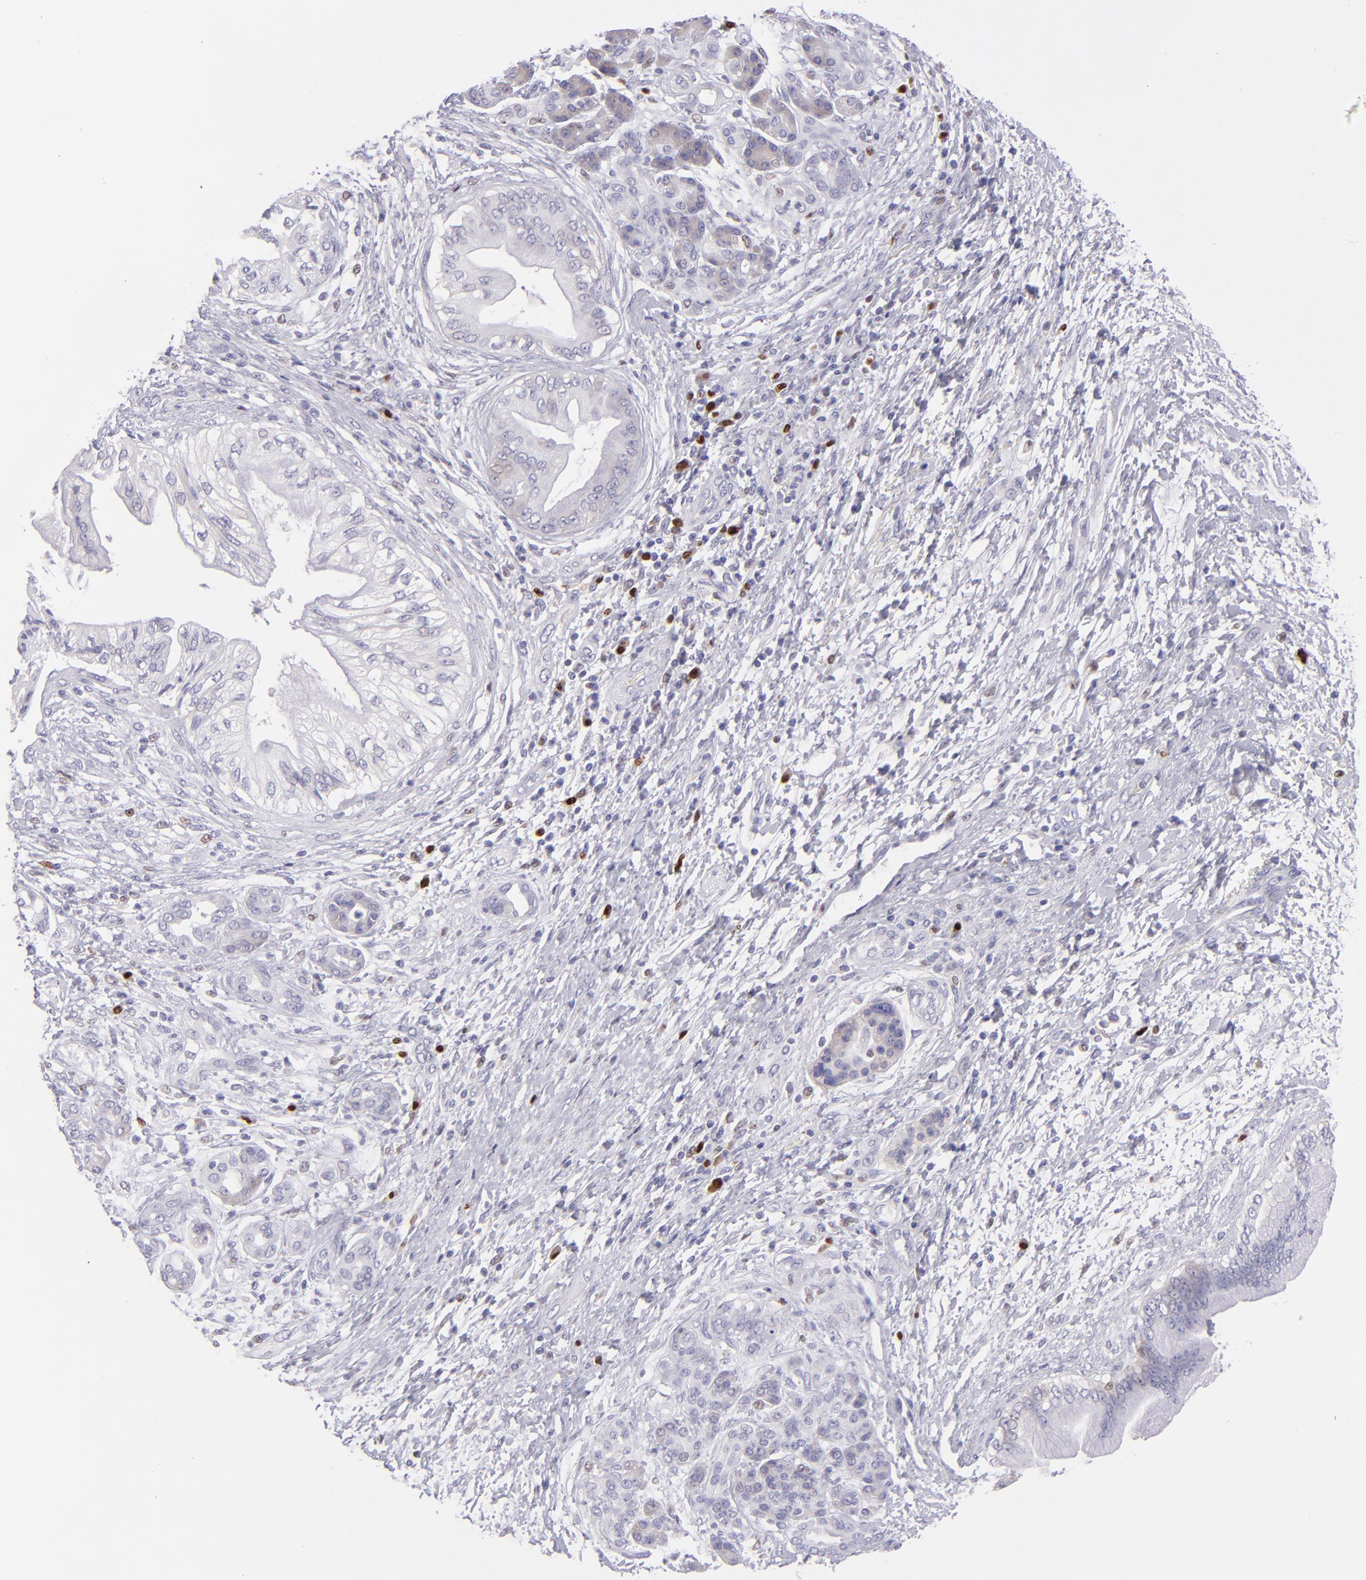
{"staining": {"intensity": "weak", "quantity": "<25%", "location": "cytoplasmic/membranous"}, "tissue": "pancreatic cancer", "cell_type": "Tumor cells", "image_type": "cancer", "snomed": [{"axis": "morphology", "description": "Adenocarcinoma, NOS"}, {"axis": "topography", "description": "Pancreas"}], "caption": "This is an immunohistochemistry histopathology image of pancreatic cancer. There is no positivity in tumor cells.", "gene": "IRF8", "patient": {"sex": "female", "age": 70}}